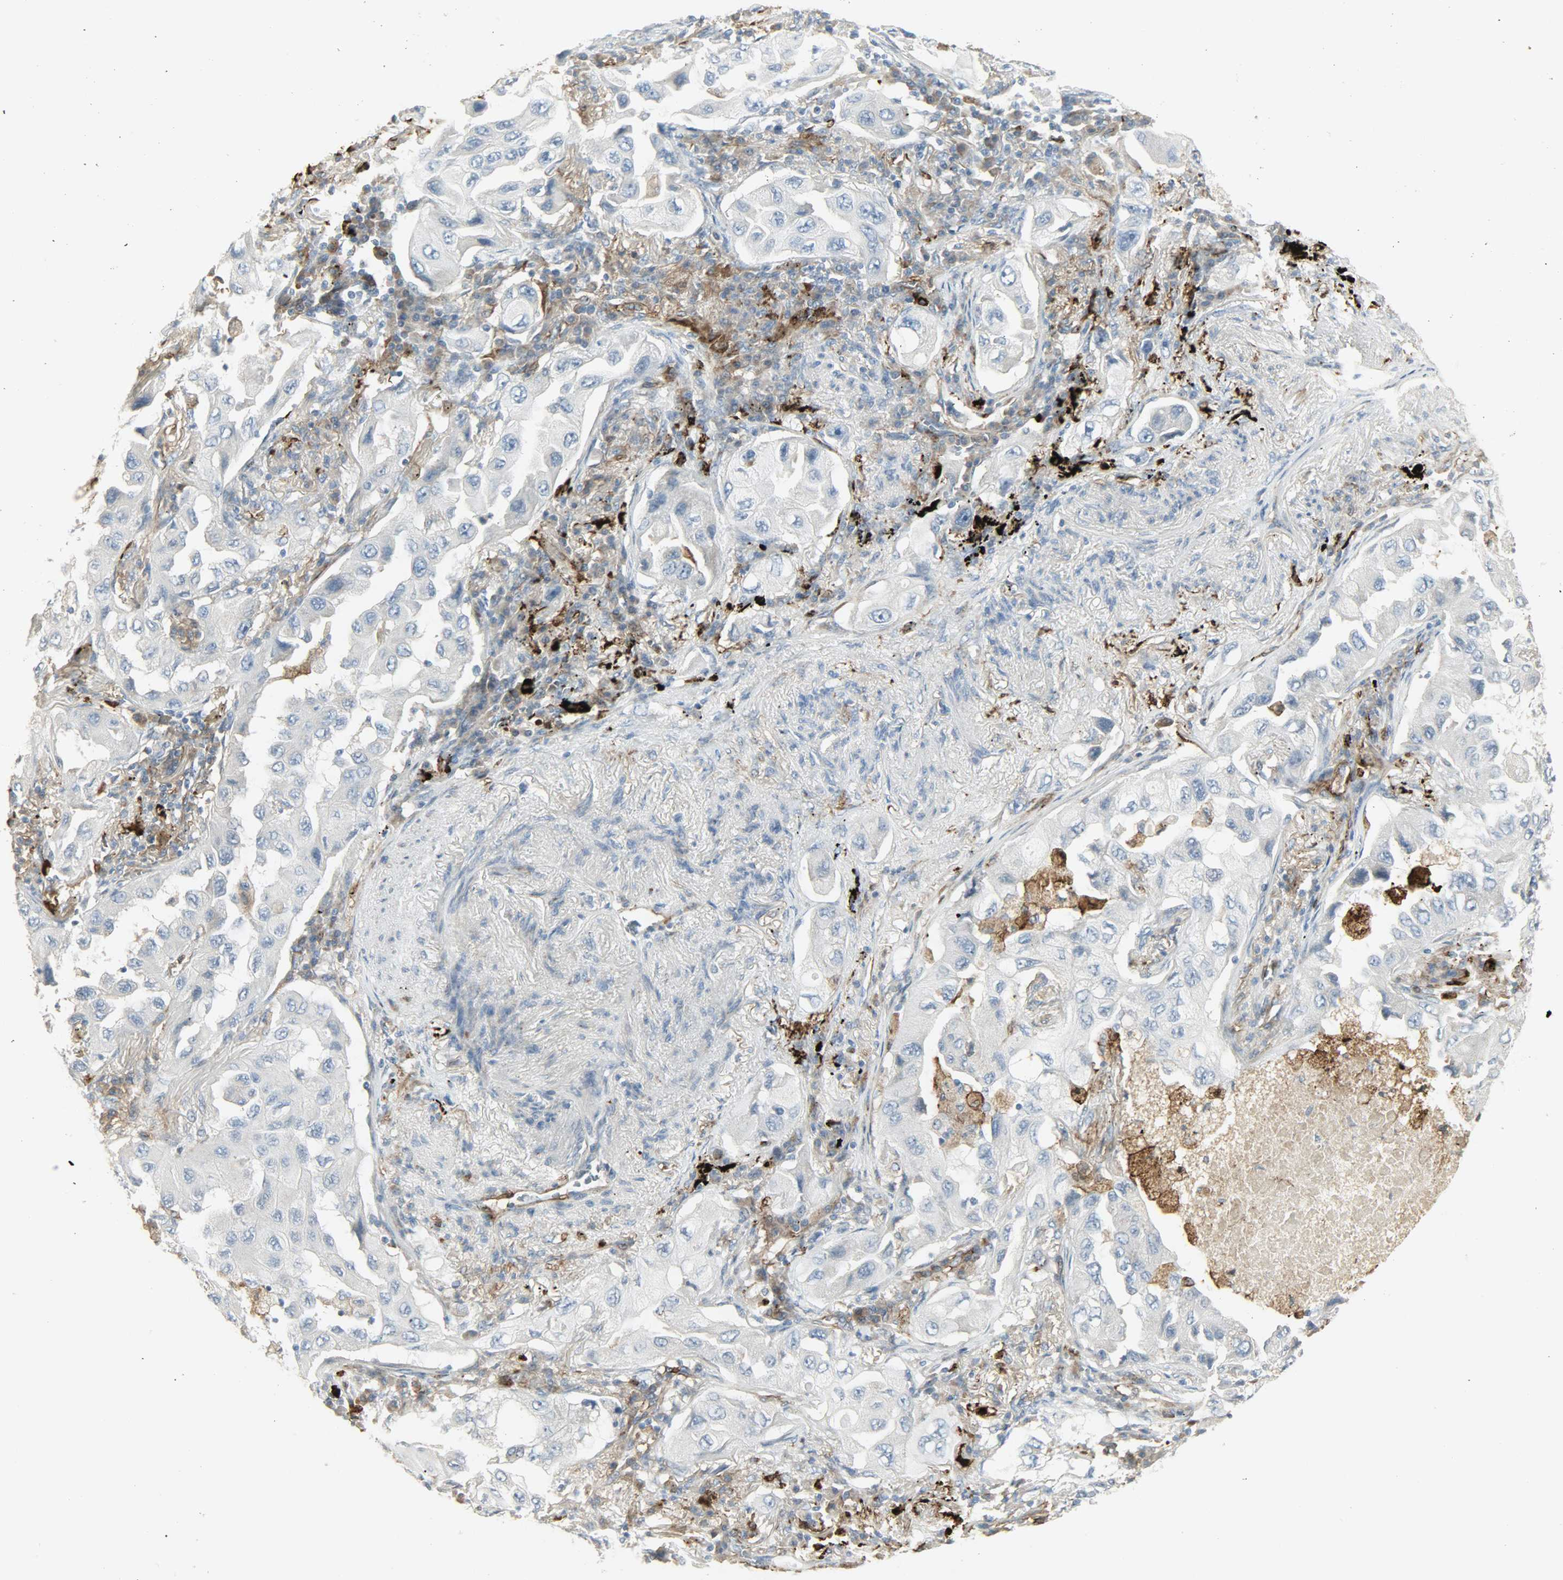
{"staining": {"intensity": "negative", "quantity": "none", "location": "none"}, "tissue": "lung cancer", "cell_type": "Tumor cells", "image_type": "cancer", "snomed": [{"axis": "morphology", "description": "Adenocarcinoma, NOS"}, {"axis": "topography", "description": "Lung"}], "caption": "The image exhibits no significant positivity in tumor cells of adenocarcinoma (lung).", "gene": "ENPEP", "patient": {"sex": "female", "age": 65}}